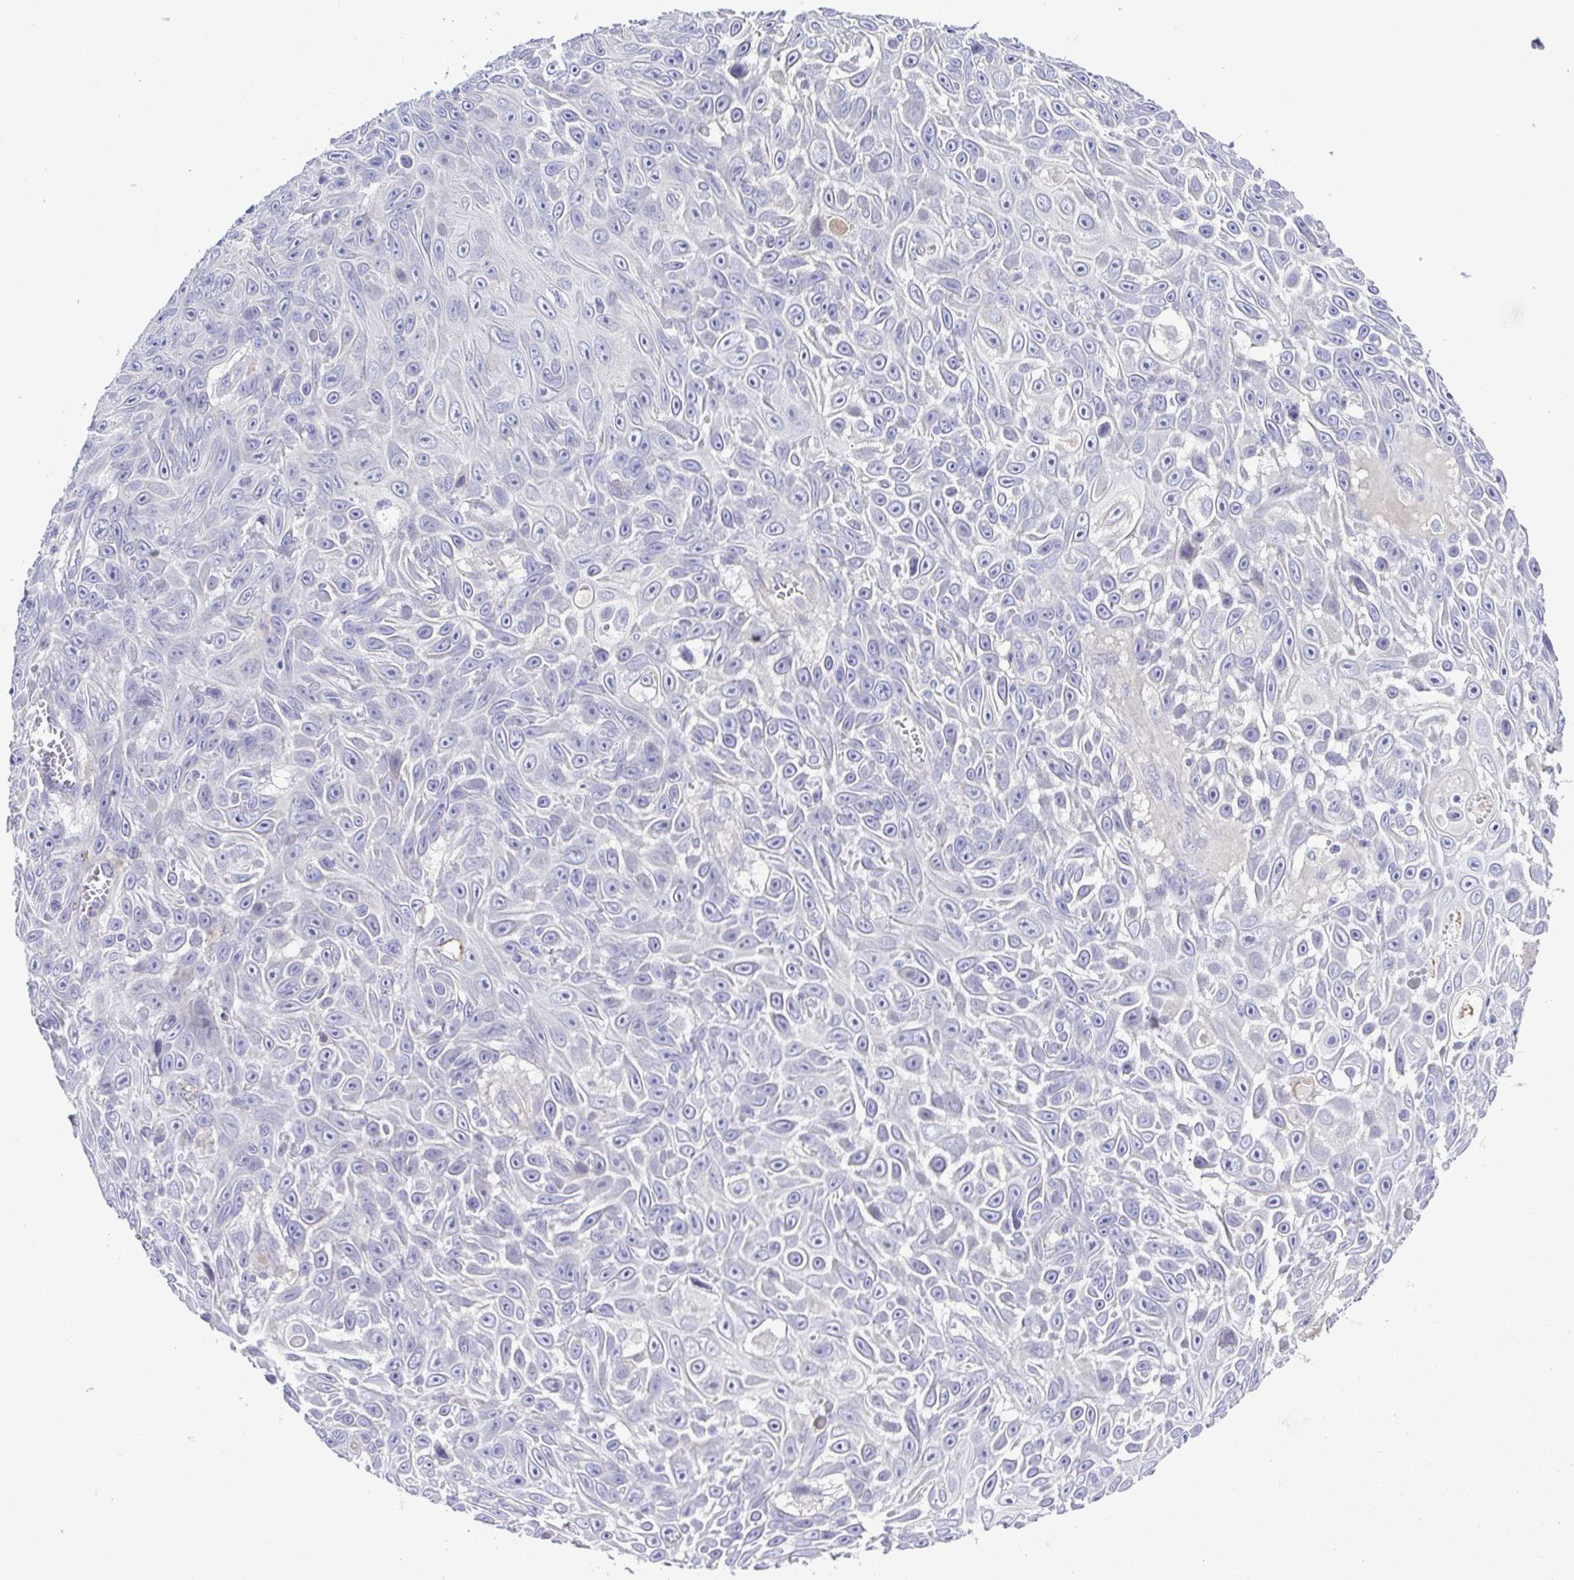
{"staining": {"intensity": "negative", "quantity": "none", "location": "none"}, "tissue": "skin cancer", "cell_type": "Tumor cells", "image_type": "cancer", "snomed": [{"axis": "morphology", "description": "Squamous cell carcinoma, NOS"}, {"axis": "topography", "description": "Skin"}], "caption": "Immunohistochemistry (IHC) image of human squamous cell carcinoma (skin) stained for a protein (brown), which shows no expression in tumor cells.", "gene": "GABBR2", "patient": {"sex": "male", "age": 82}}